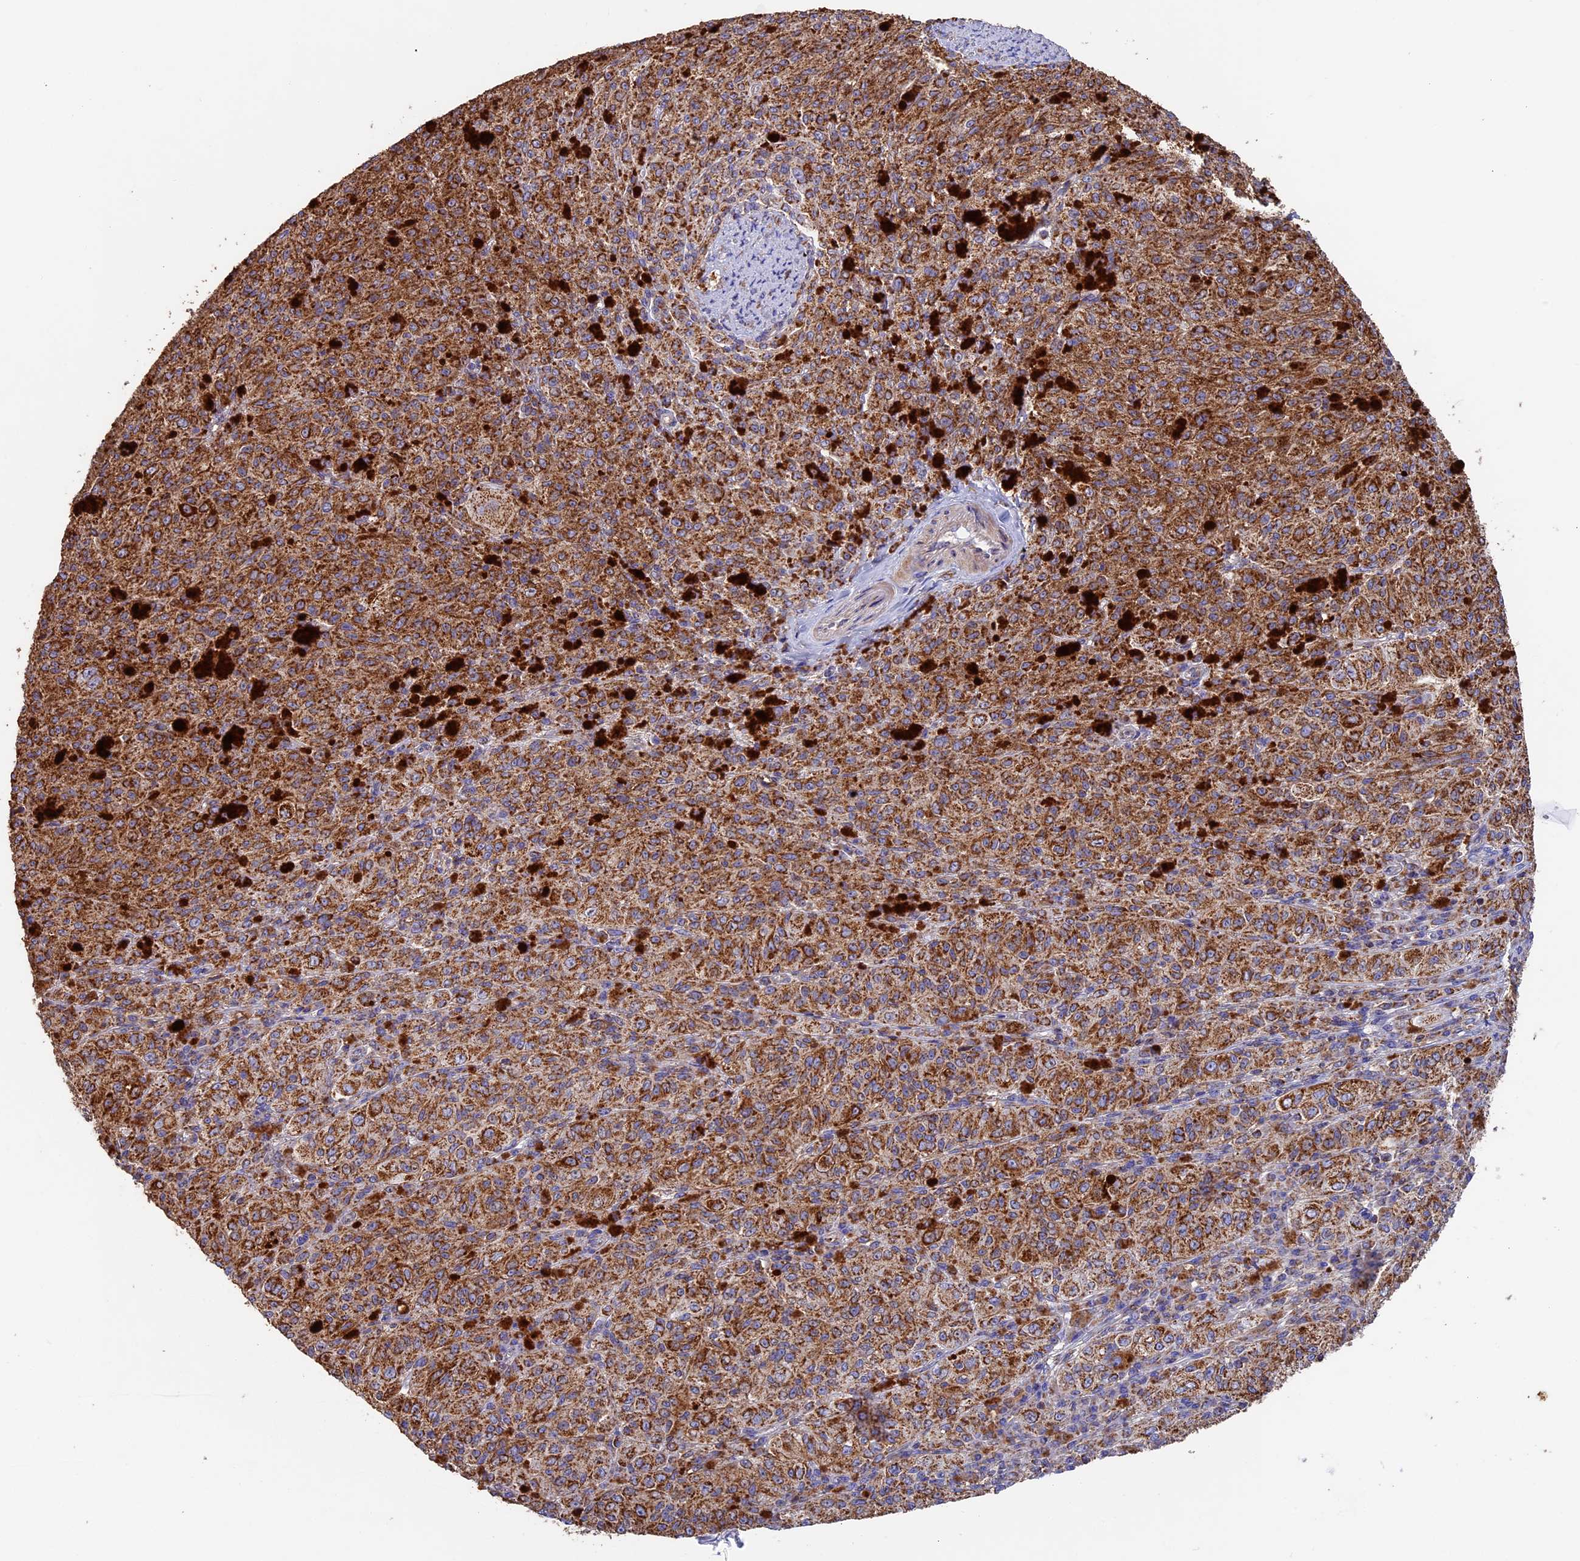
{"staining": {"intensity": "strong", "quantity": ">75%", "location": "cytoplasmic/membranous"}, "tissue": "melanoma", "cell_type": "Tumor cells", "image_type": "cancer", "snomed": [{"axis": "morphology", "description": "Malignant melanoma, NOS"}, {"axis": "topography", "description": "Skin"}], "caption": "Tumor cells display high levels of strong cytoplasmic/membranous staining in approximately >75% of cells in human malignant melanoma.", "gene": "ADAT1", "patient": {"sex": "female", "age": 52}}